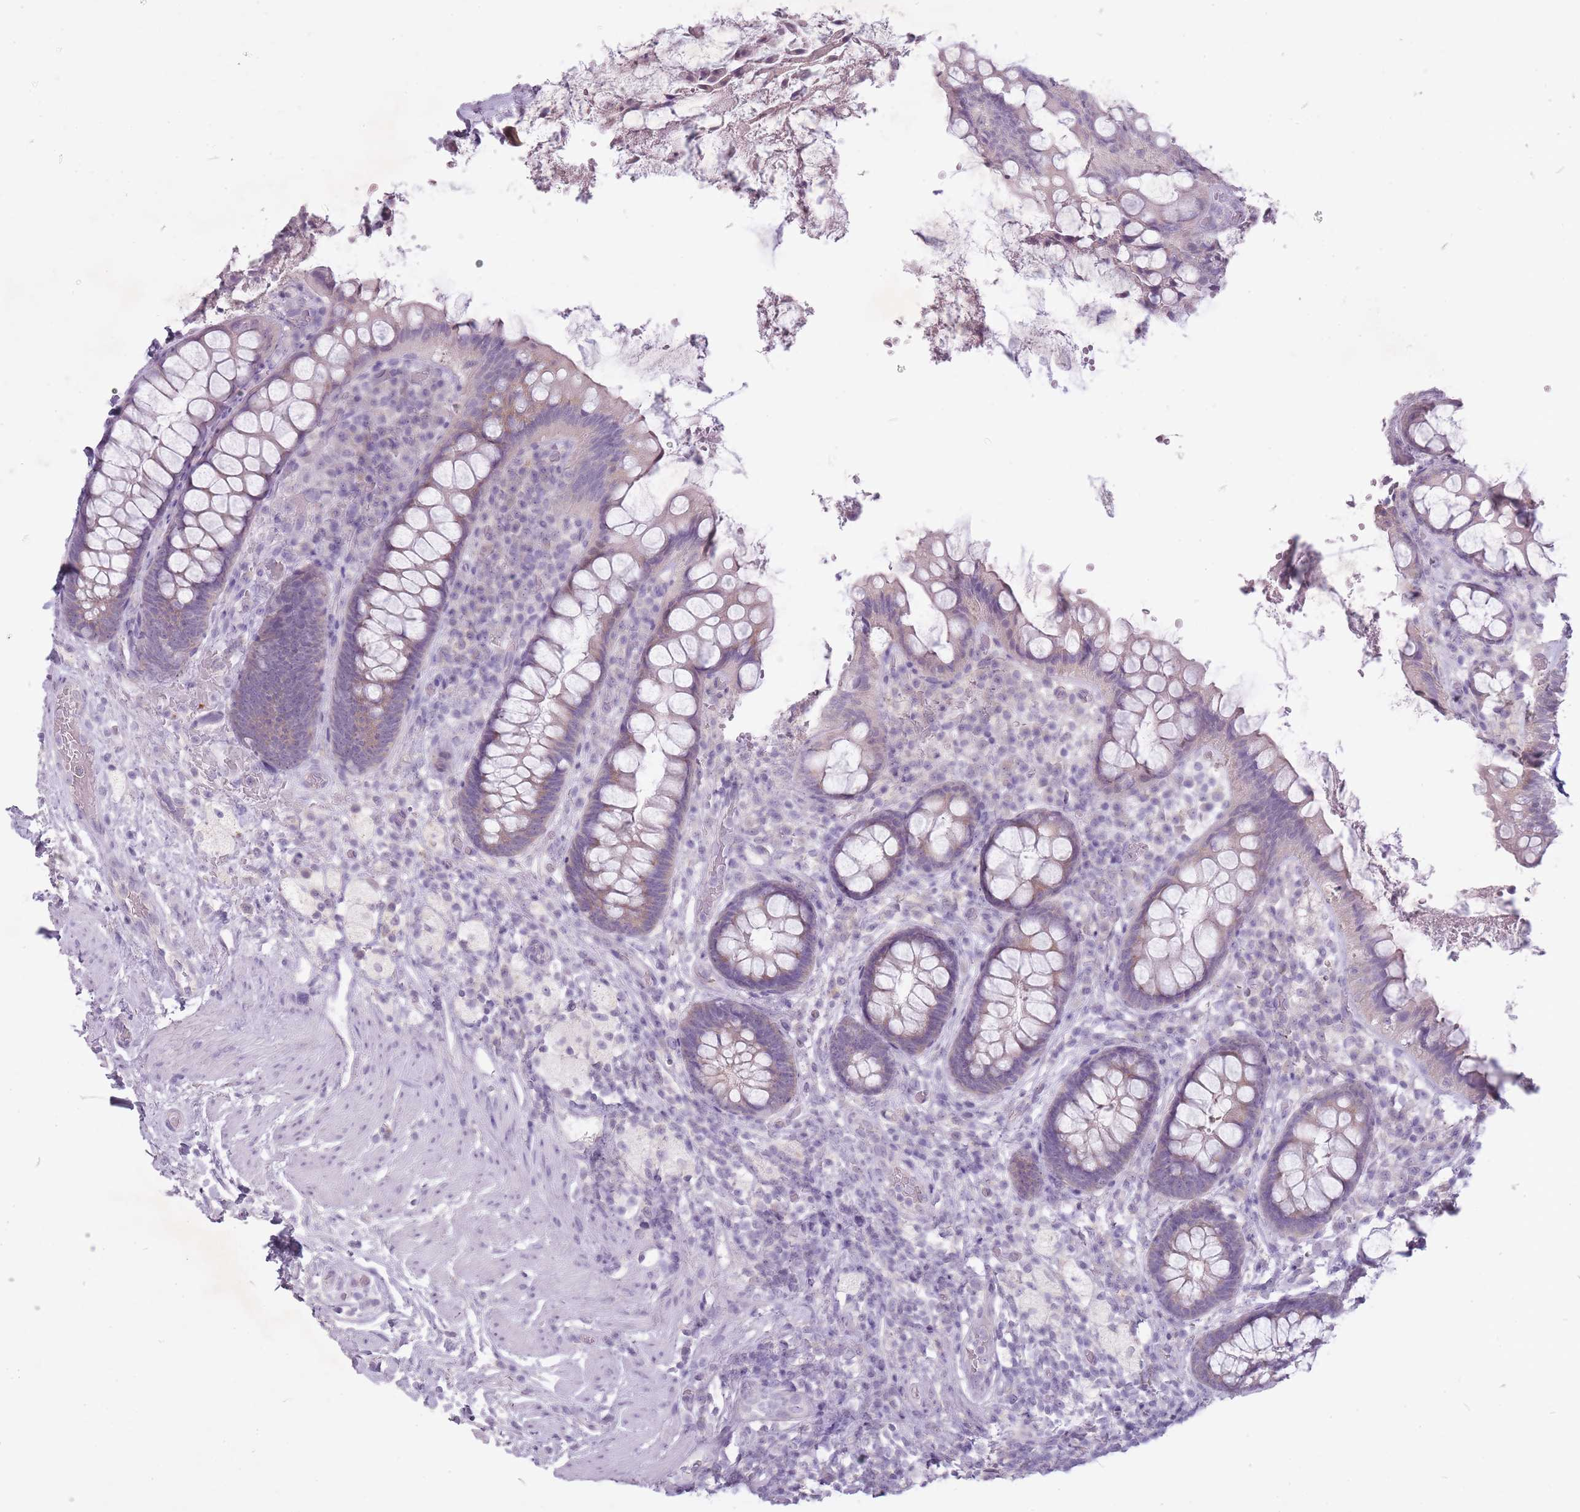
{"staining": {"intensity": "weak", "quantity": "<25%", "location": "cytoplasmic/membranous"}, "tissue": "rectum", "cell_type": "Glandular cells", "image_type": "normal", "snomed": [{"axis": "morphology", "description": "Normal tissue, NOS"}, {"axis": "topography", "description": "Rectum"}, {"axis": "topography", "description": "Peripheral nerve tissue"}], "caption": "Immunohistochemistry (IHC) photomicrograph of benign human rectum stained for a protein (brown), which displays no staining in glandular cells.", "gene": "FAM43B", "patient": {"sex": "female", "age": 69}}